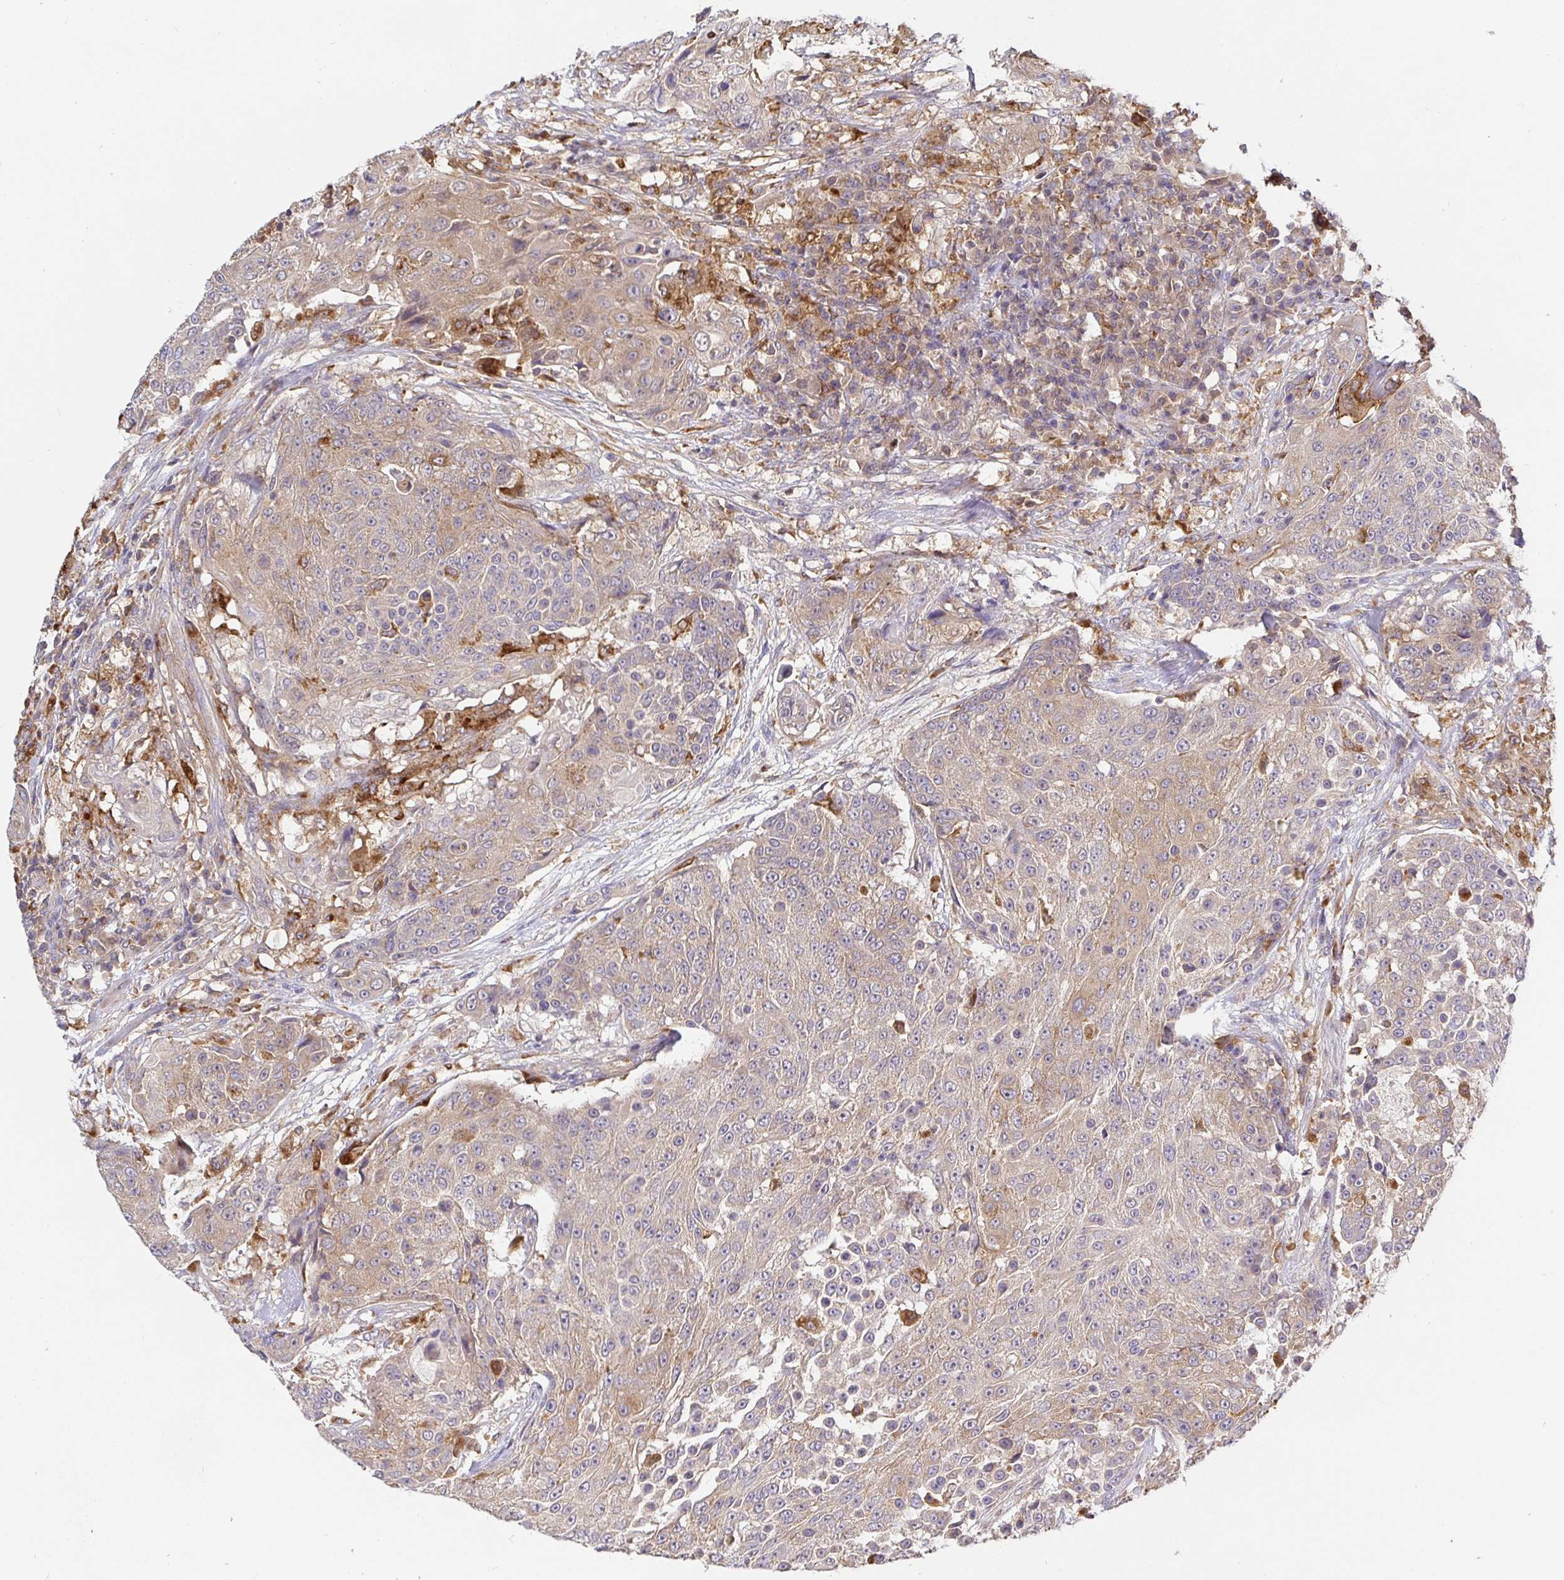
{"staining": {"intensity": "weak", "quantity": ">75%", "location": "cytoplasmic/membranous"}, "tissue": "urothelial cancer", "cell_type": "Tumor cells", "image_type": "cancer", "snomed": [{"axis": "morphology", "description": "Urothelial carcinoma, High grade"}, {"axis": "topography", "description": "Urinary bladder"}], "caption": "Protein staining displays weak cytoplasmic/membranous staining in about >75% of tumor cells in high-grade urothelial carcinoma. (IHC, brightfield microscopy, high magnification).", "gene": "ATP6V1F", "patient": {"sex": "female", "age": 63}}